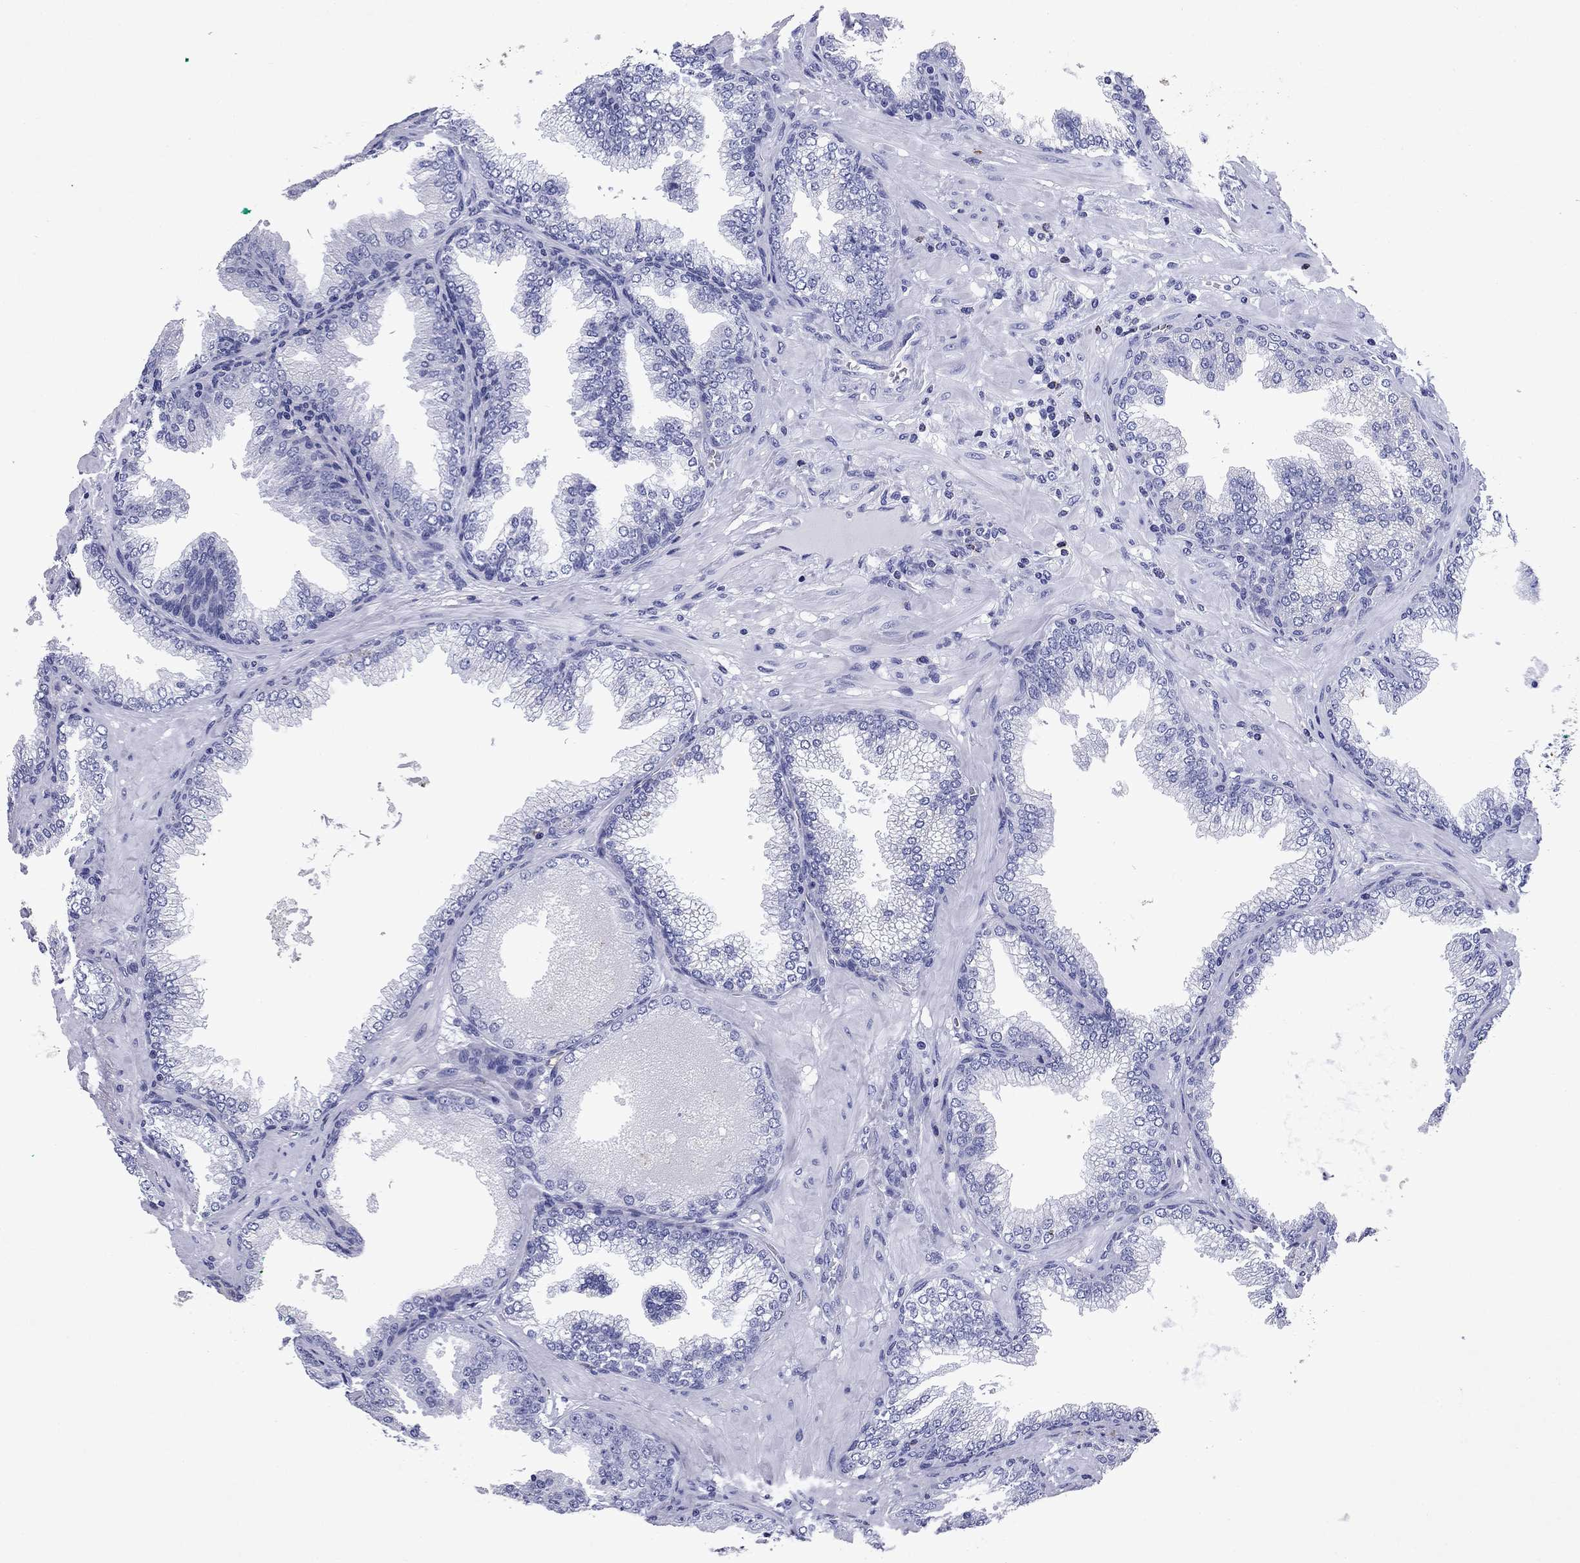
{"staining": {"intensity": "negative", "quantity": "none", "location": "none"}, "tissue": "prostate cancer", "cell_type": "Tumor cells", "image_type": "cancer", "snomed": [{"axis": "morphology", "description": "Adenocarcinoma, Low grade"}, {"axis": "topography", "description": "Prostate"}], "caption": "The histopathology image demonstrates no significant staining in tumor cells of prostate low-grade adenocarcinoma.", "gene": "GZMK", "patient": {"sex": "male", "age": 68}}